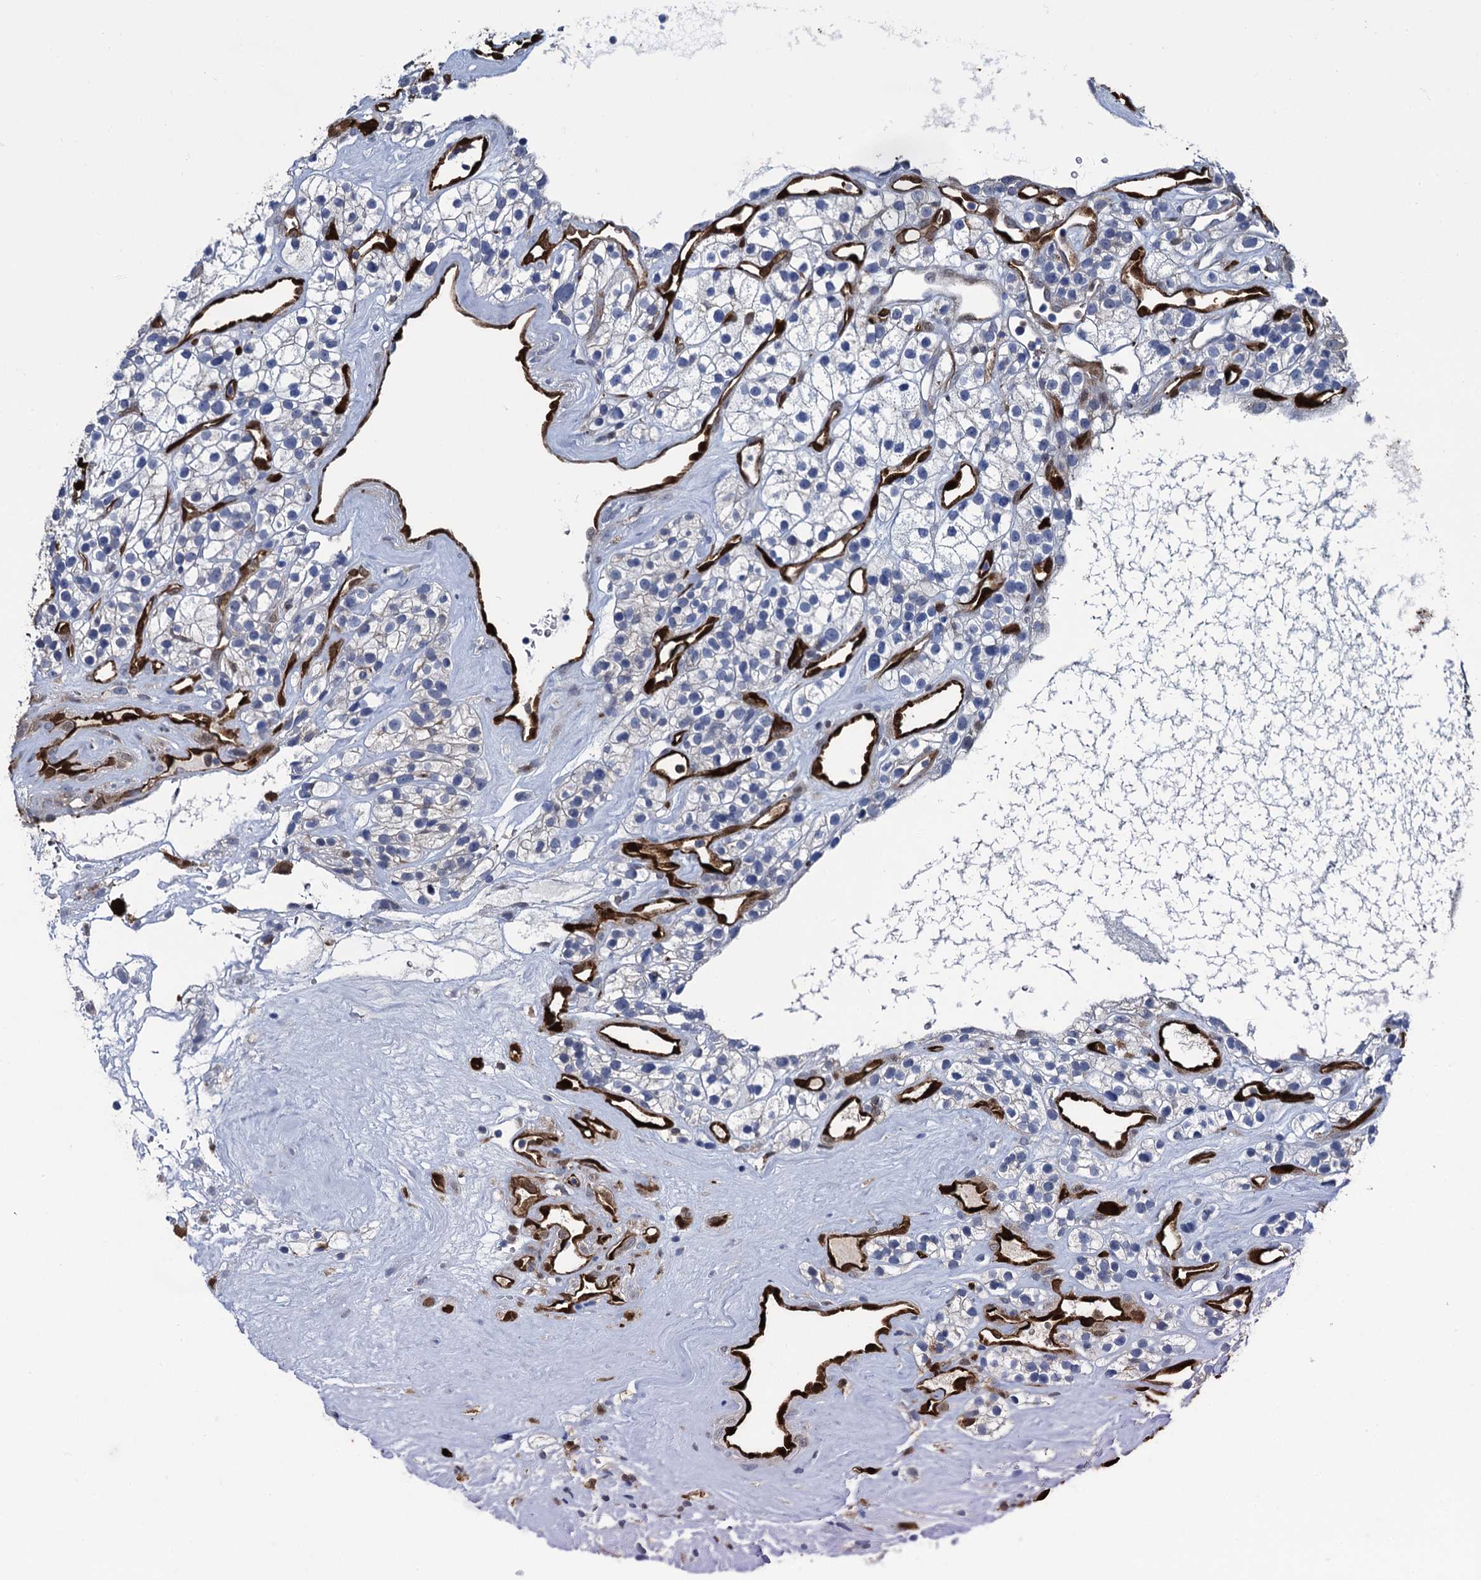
{"staining": {"intensity": "negative", "quantity": "none", "location": "none"}, "tissue": "renal cancer", "cell_type": "Tumor cells", "image_type": "cancer", "snomed": [{"axis": "morphology", "description": "Adenocarcinoma, NOS"}, {"axis": "topography", "description": "Kidney"}], "caption": "Tumor cells are negative for brown protein staining in renal cancer (adenocarcinoma). Brightfield microscopy of immunohistochemistry (IHC) stained with DAB (3,3'-diaminobenzidine) (brown) and hematoxylin (blue), captured at high magnification.", "gene": "FABP5", "patient": {"sex": "female", "age": 57}}